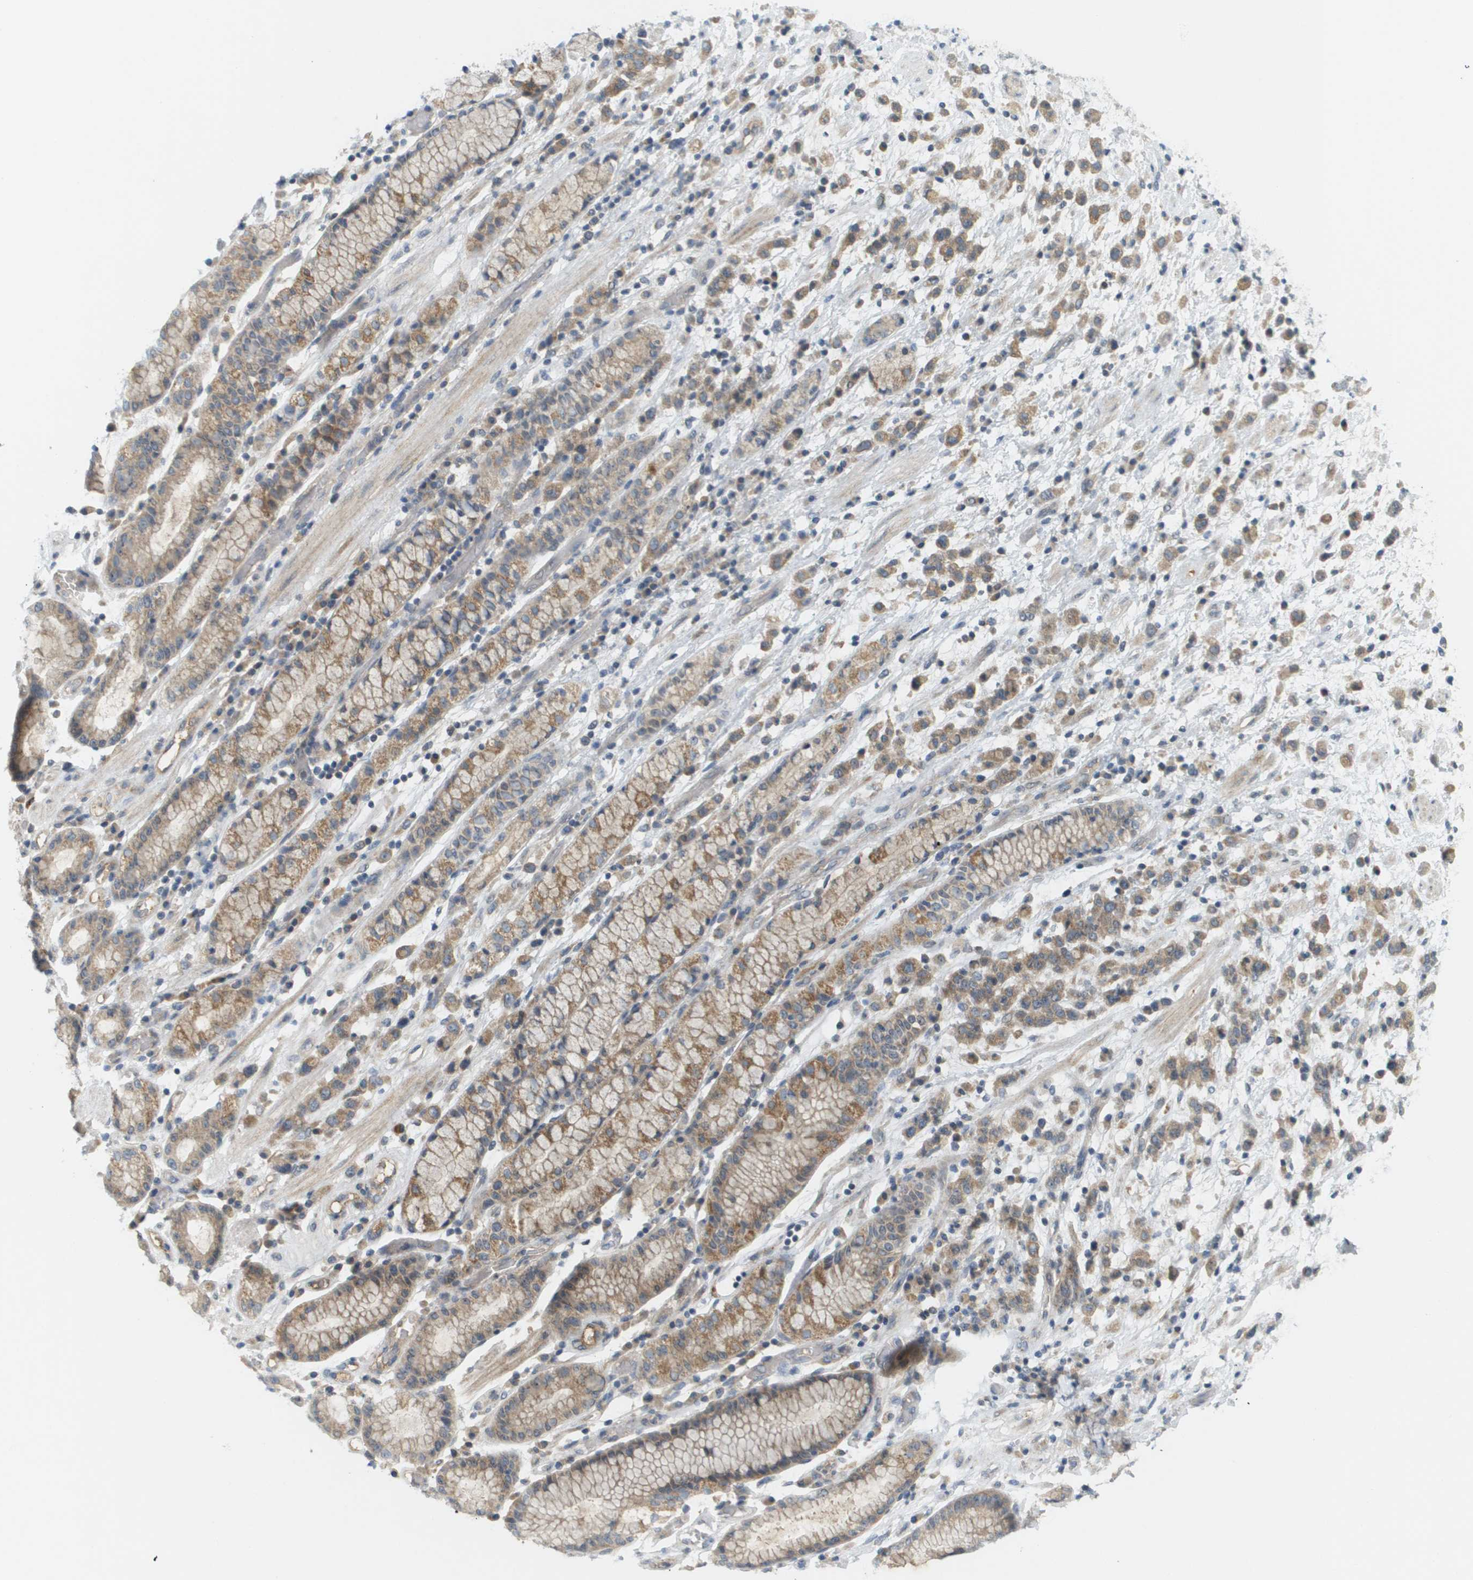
{"staining": {"intensity": "moderate", "quantity": ">75%", "location": "cytoplasmic/membranous"}, "tissue": "stomach cancer", "cell_type": "Tumor cells", "image_type": "cancer", "snomed": [{"axis": "morphology", "description": "Adenocarcinoma, NOS"}, {"axis": "topography", "description": "Stomach, lower"}], "caption": "Stomach cancer stained with a protein marker reveals moderate staining in tumor cells.", "gene": "PROC", "patient": {"sex": "male", "age": 88}}